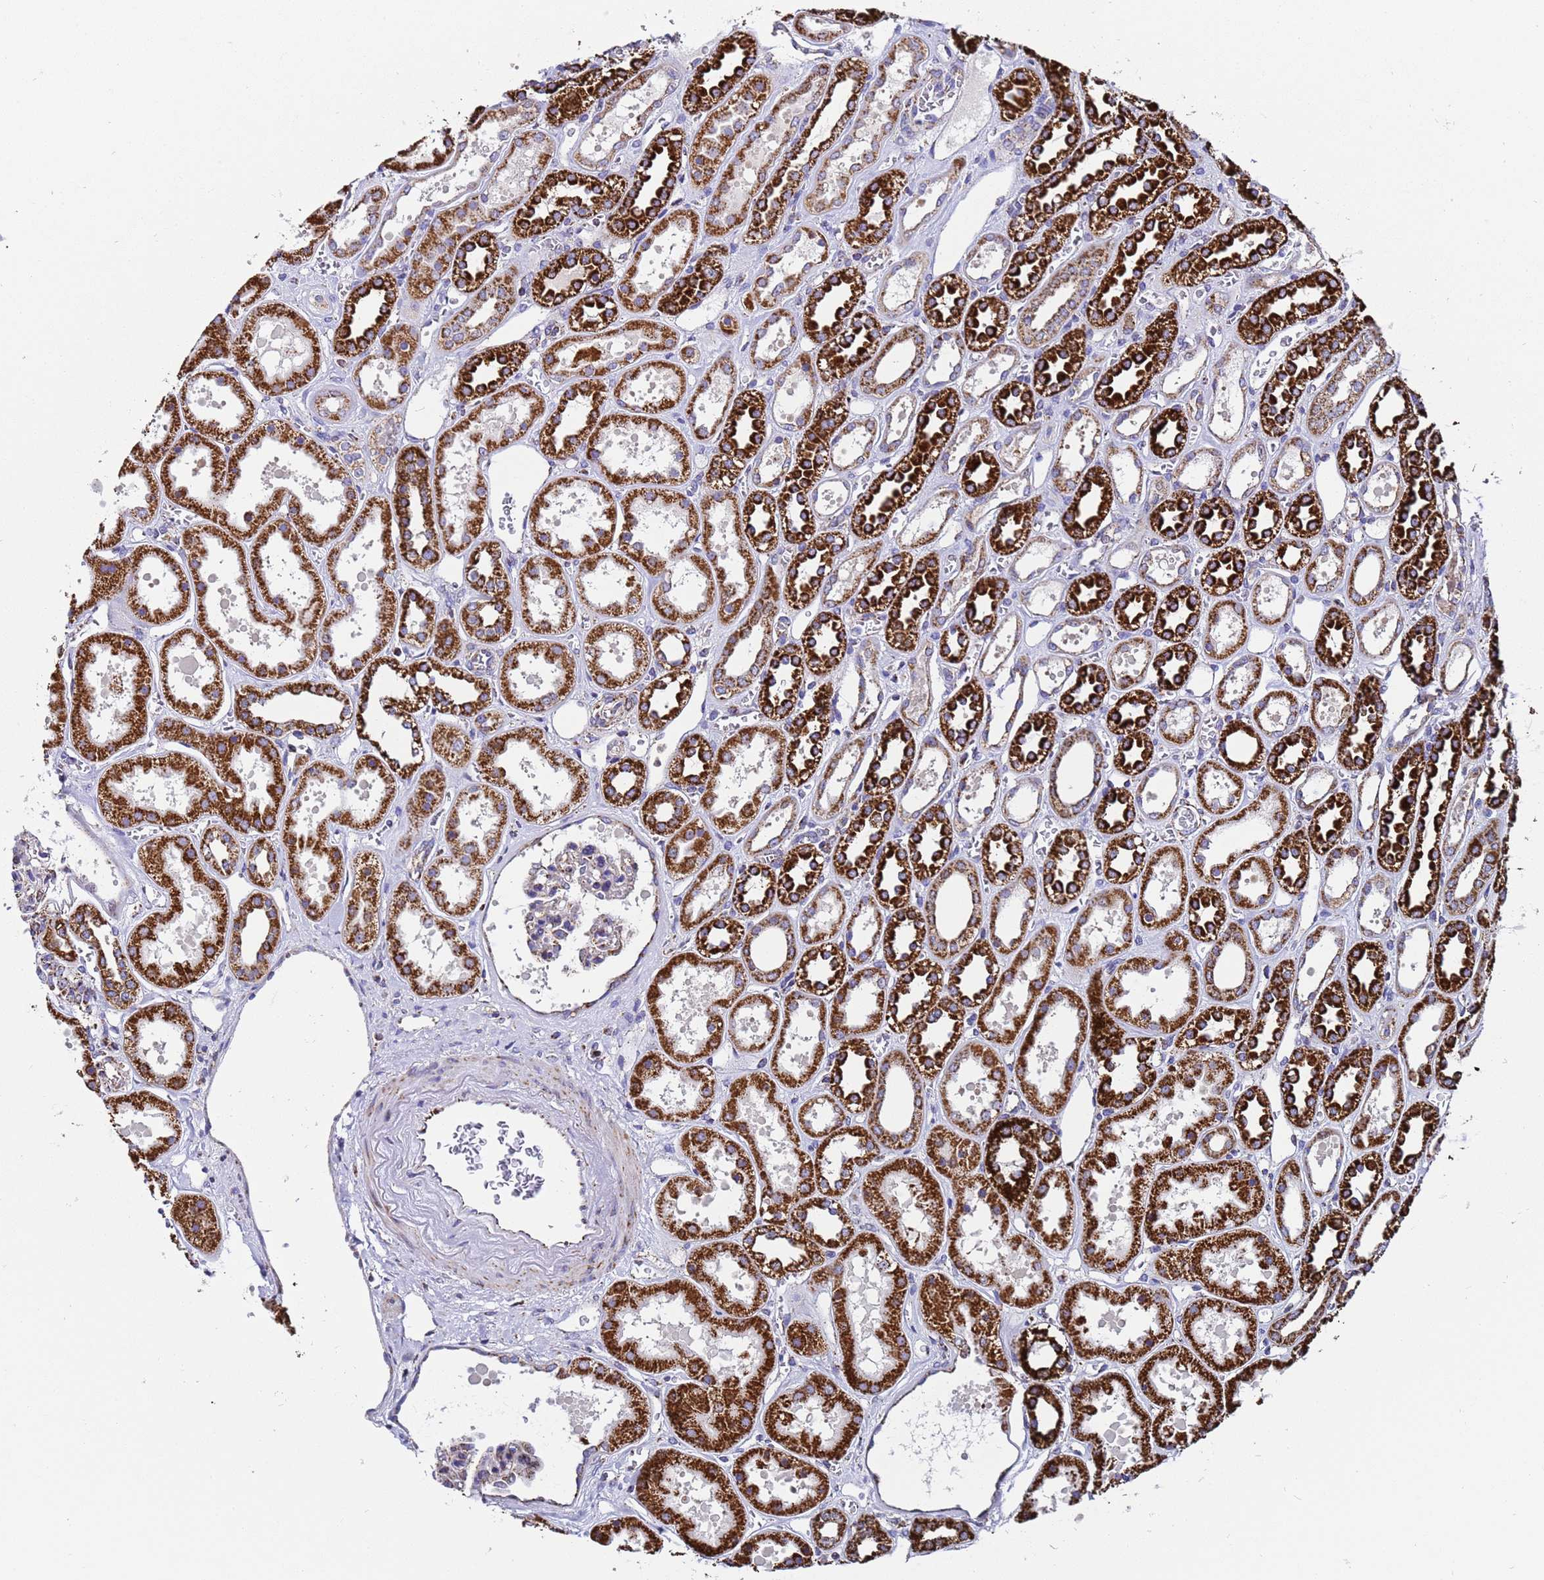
{"staining": {"intensity": "weak", "quantity": "25%-75%", "location": "cytoplasmic/membranous"}, "tissue": "kidney", "cell_type": "Cells in glomeruli", "image_type": "normal", "snomed": [{"axis": "morphology", "description": "Normal tissue, NOS"}, {"axis": "topography", "description": "Kidney"}], "caption": "A high-resolution image shows IHC staining of normal kidney, which demonstrates weak cytoplasmic/membranous staining in about 25%-75% of cells in glomeruli.", "gene": "MRPS12", "patient": {"sex": "female", "age": 41}}